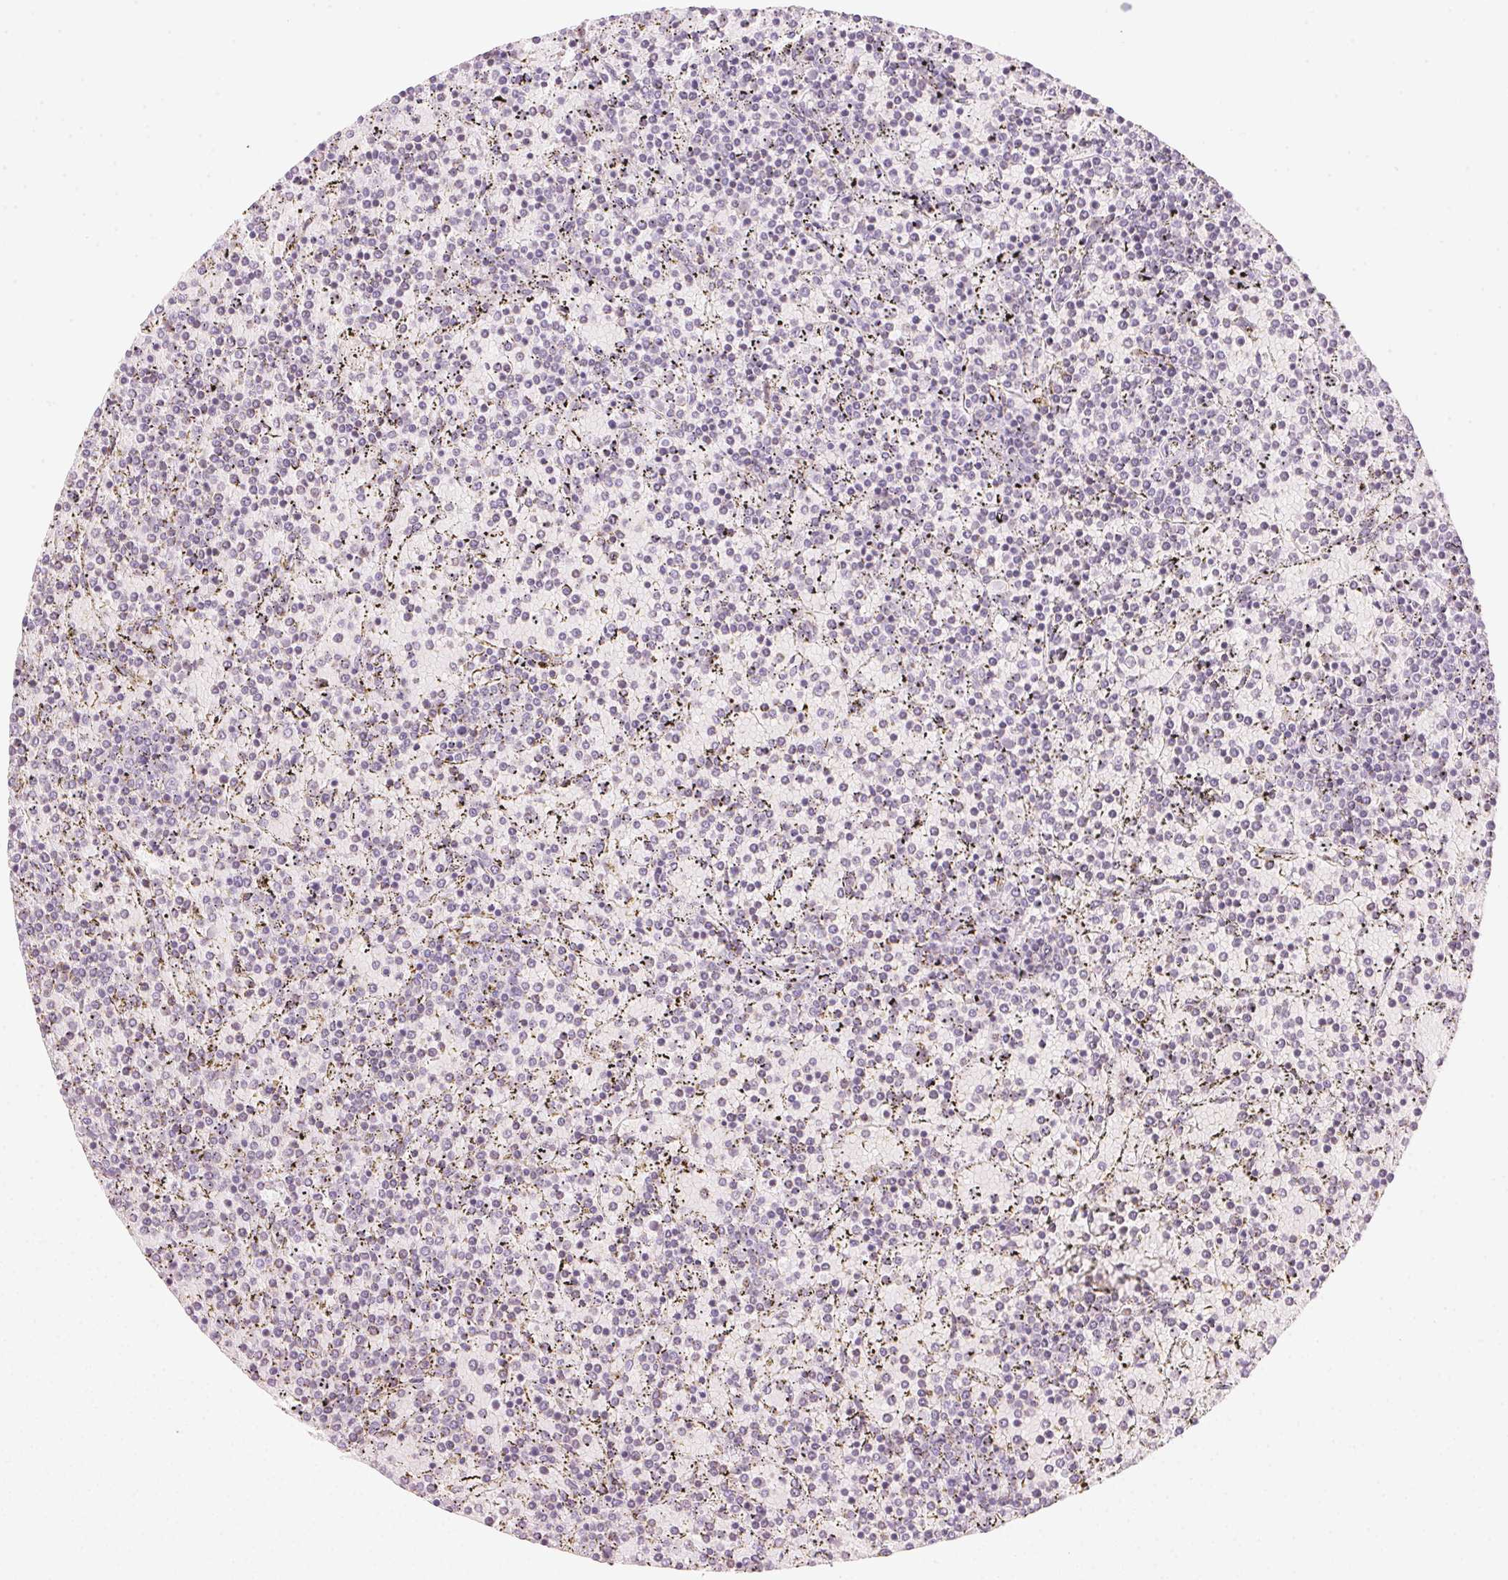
{"staining": {"intensity": "negative", "quantity": "none", "location": "none"}, "tissue": "lymphoma", "cell_type": "Tumor cells", "image_type": "cancer", "snomed": [{"axis": "morphology", "description": "Malignant lymphoma, non-Hodgkin's type, Low grade"}, {"axis": "topography", "description": "Spleen"}], "caption": "This is an immunohistochemistry histopathology image of human malignant lymphoma, non-Hodgkin's type (low-grade). There is no positivity in tumor cells.", "gene": "HOXB13", "patient": {"sex": "female", "age": 77}}